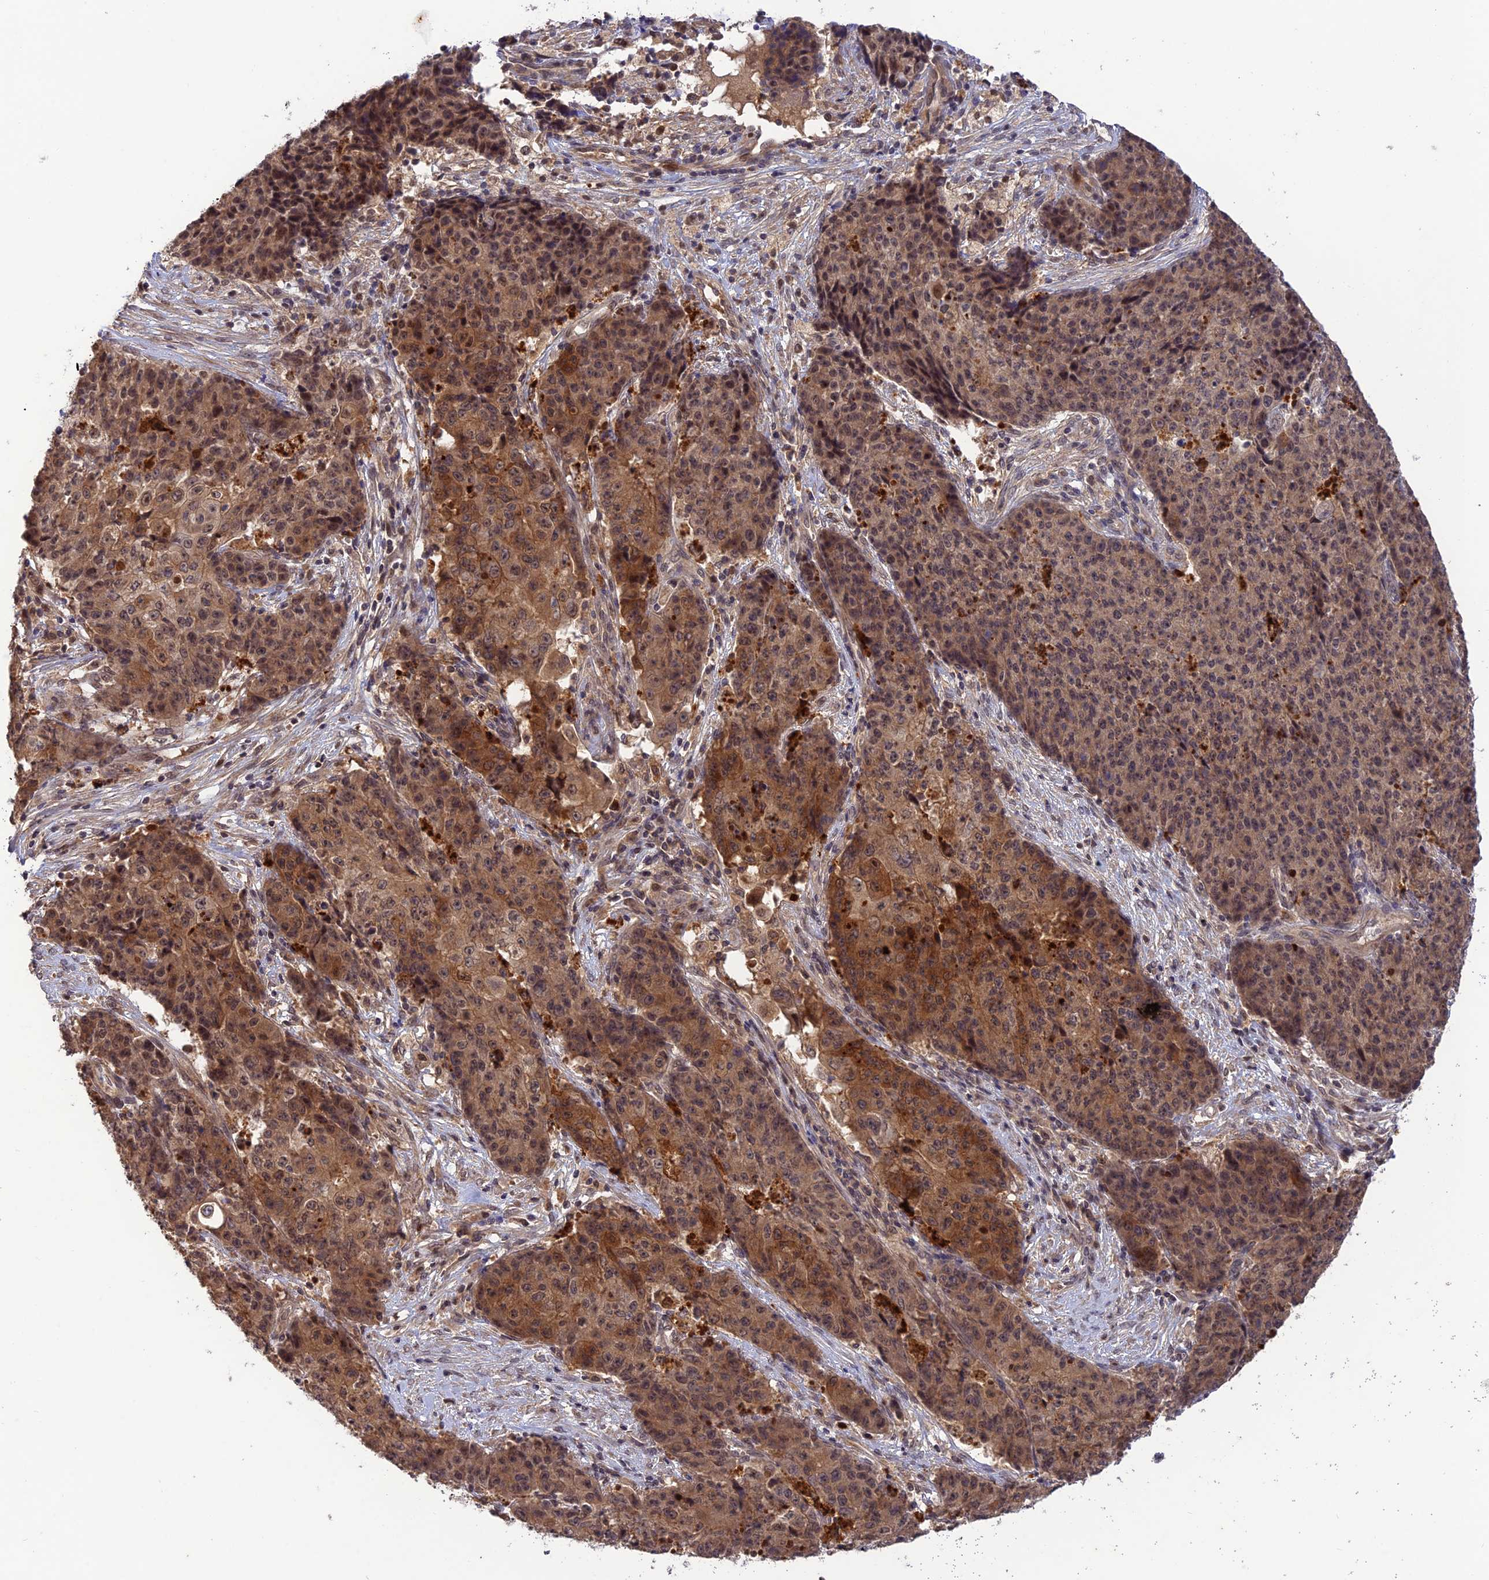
{"staining": {"intensity": "moderate", "quantity": ">75%", "location": "cytoplasmic/membranous,nuclear"}, "tissue": "ovarian cancer", "cell_type": "Tumor cells", "image_type": "cancer", "snomed": [{"axis": "morphology", "description": "Carcinoma, endometroid"}, {"axis": "topography", "description": "Ovary"}], "caption": "Endometroid carcinoma (ovarian) stained with a protein marker demonstrates moderate staining in tumor cells.", "gene": "REV1", "patient": {"sex": "female", "age": 42}}